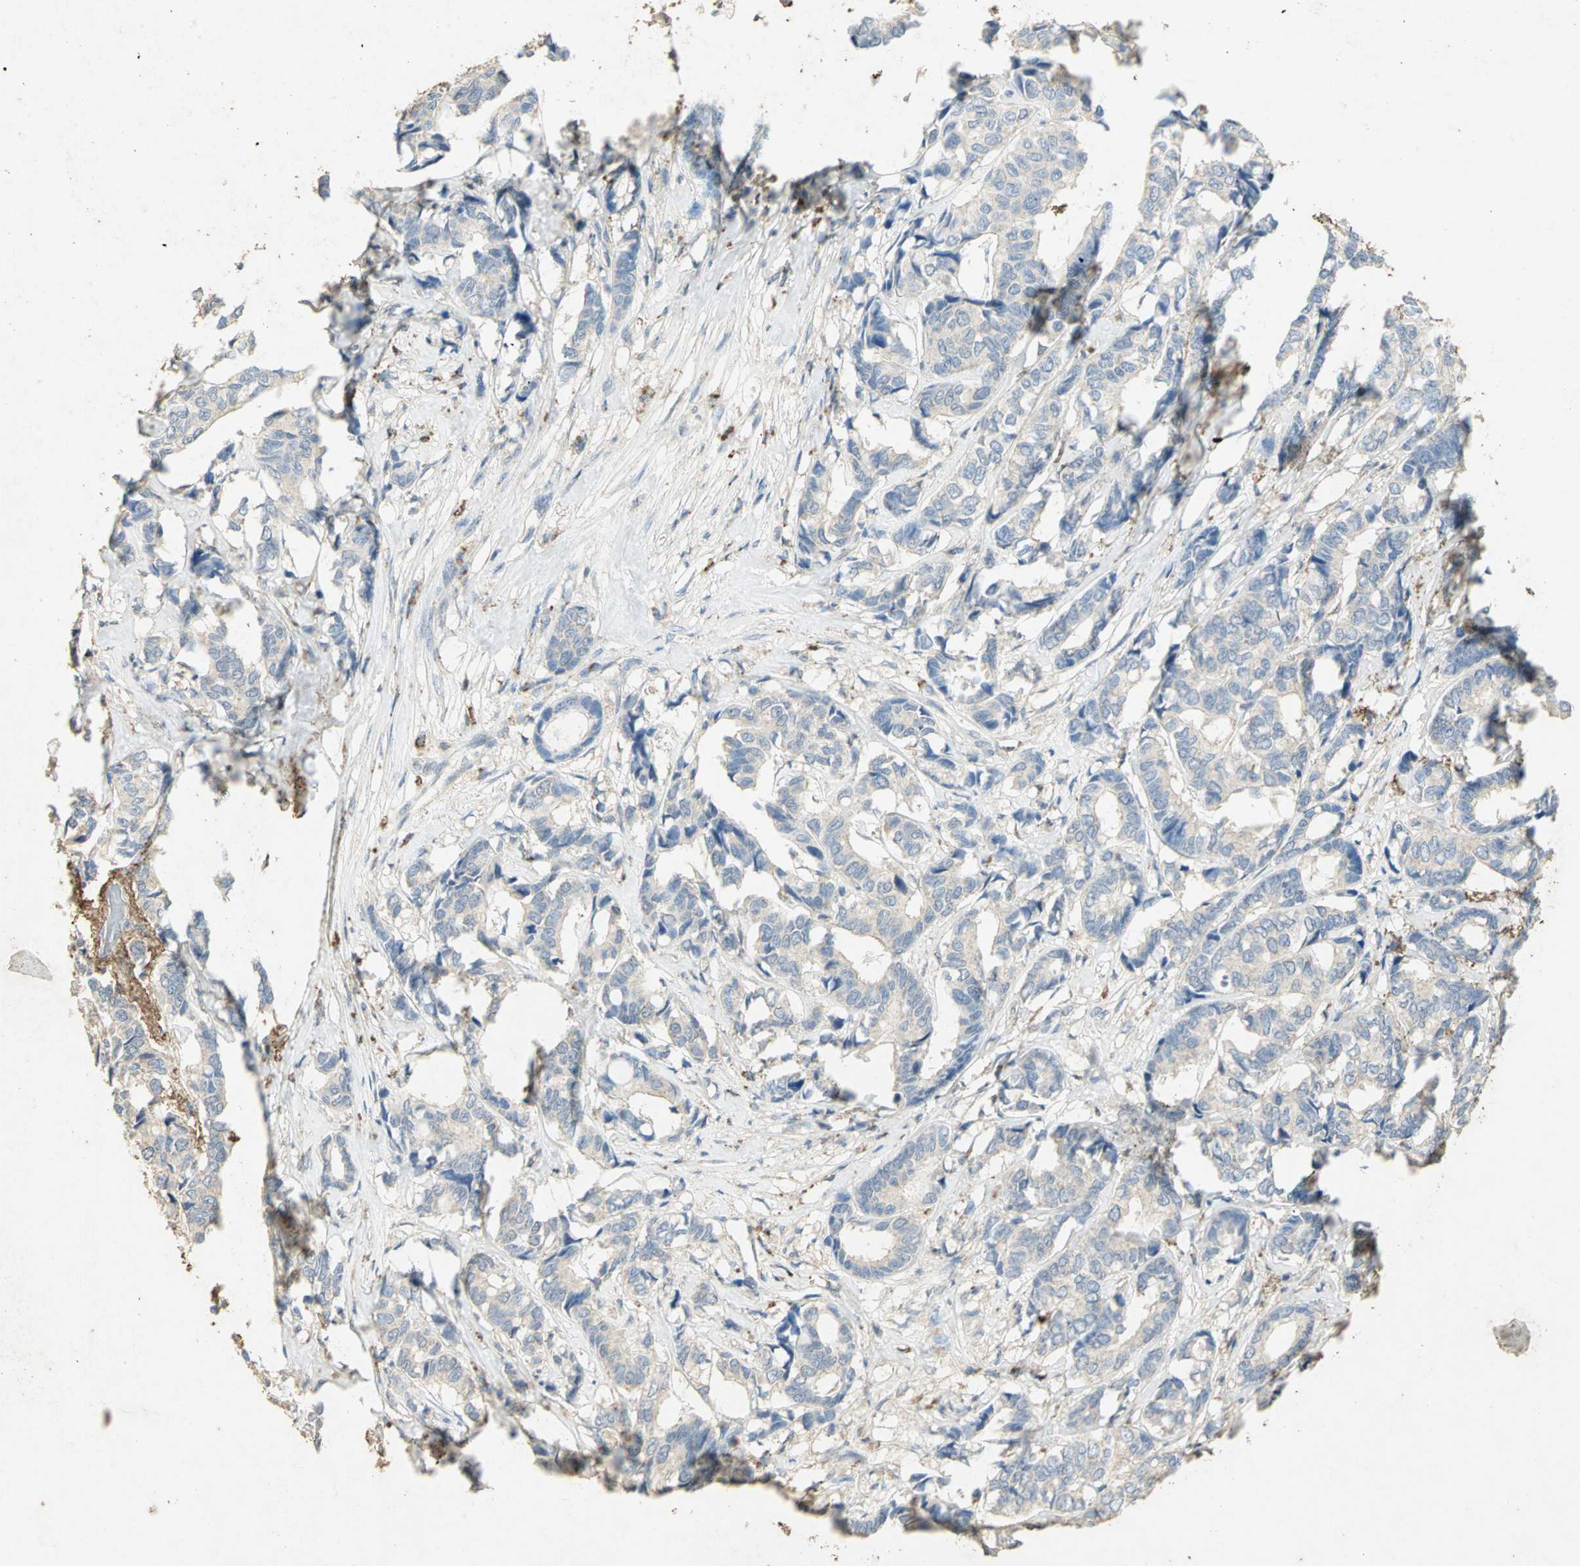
{"staining": {"intensity": "weak", "quantity": "<25%", "location": "cytoplasmic/membranous"}, "tissue": "breast cancer", "cell_type": "Tumor cells", "image_type": "cancer", "snomed": [{"axis": "morphology", "description": "Duct carcinoma"}, {"axis": "topography", "description": "Breast"}], "caption": "Tumor cells show no significant protein positivity in breast invasive ductal carcinoma.", "gene": "ASB9", "patient": {"sex": "female", "age": 87}}